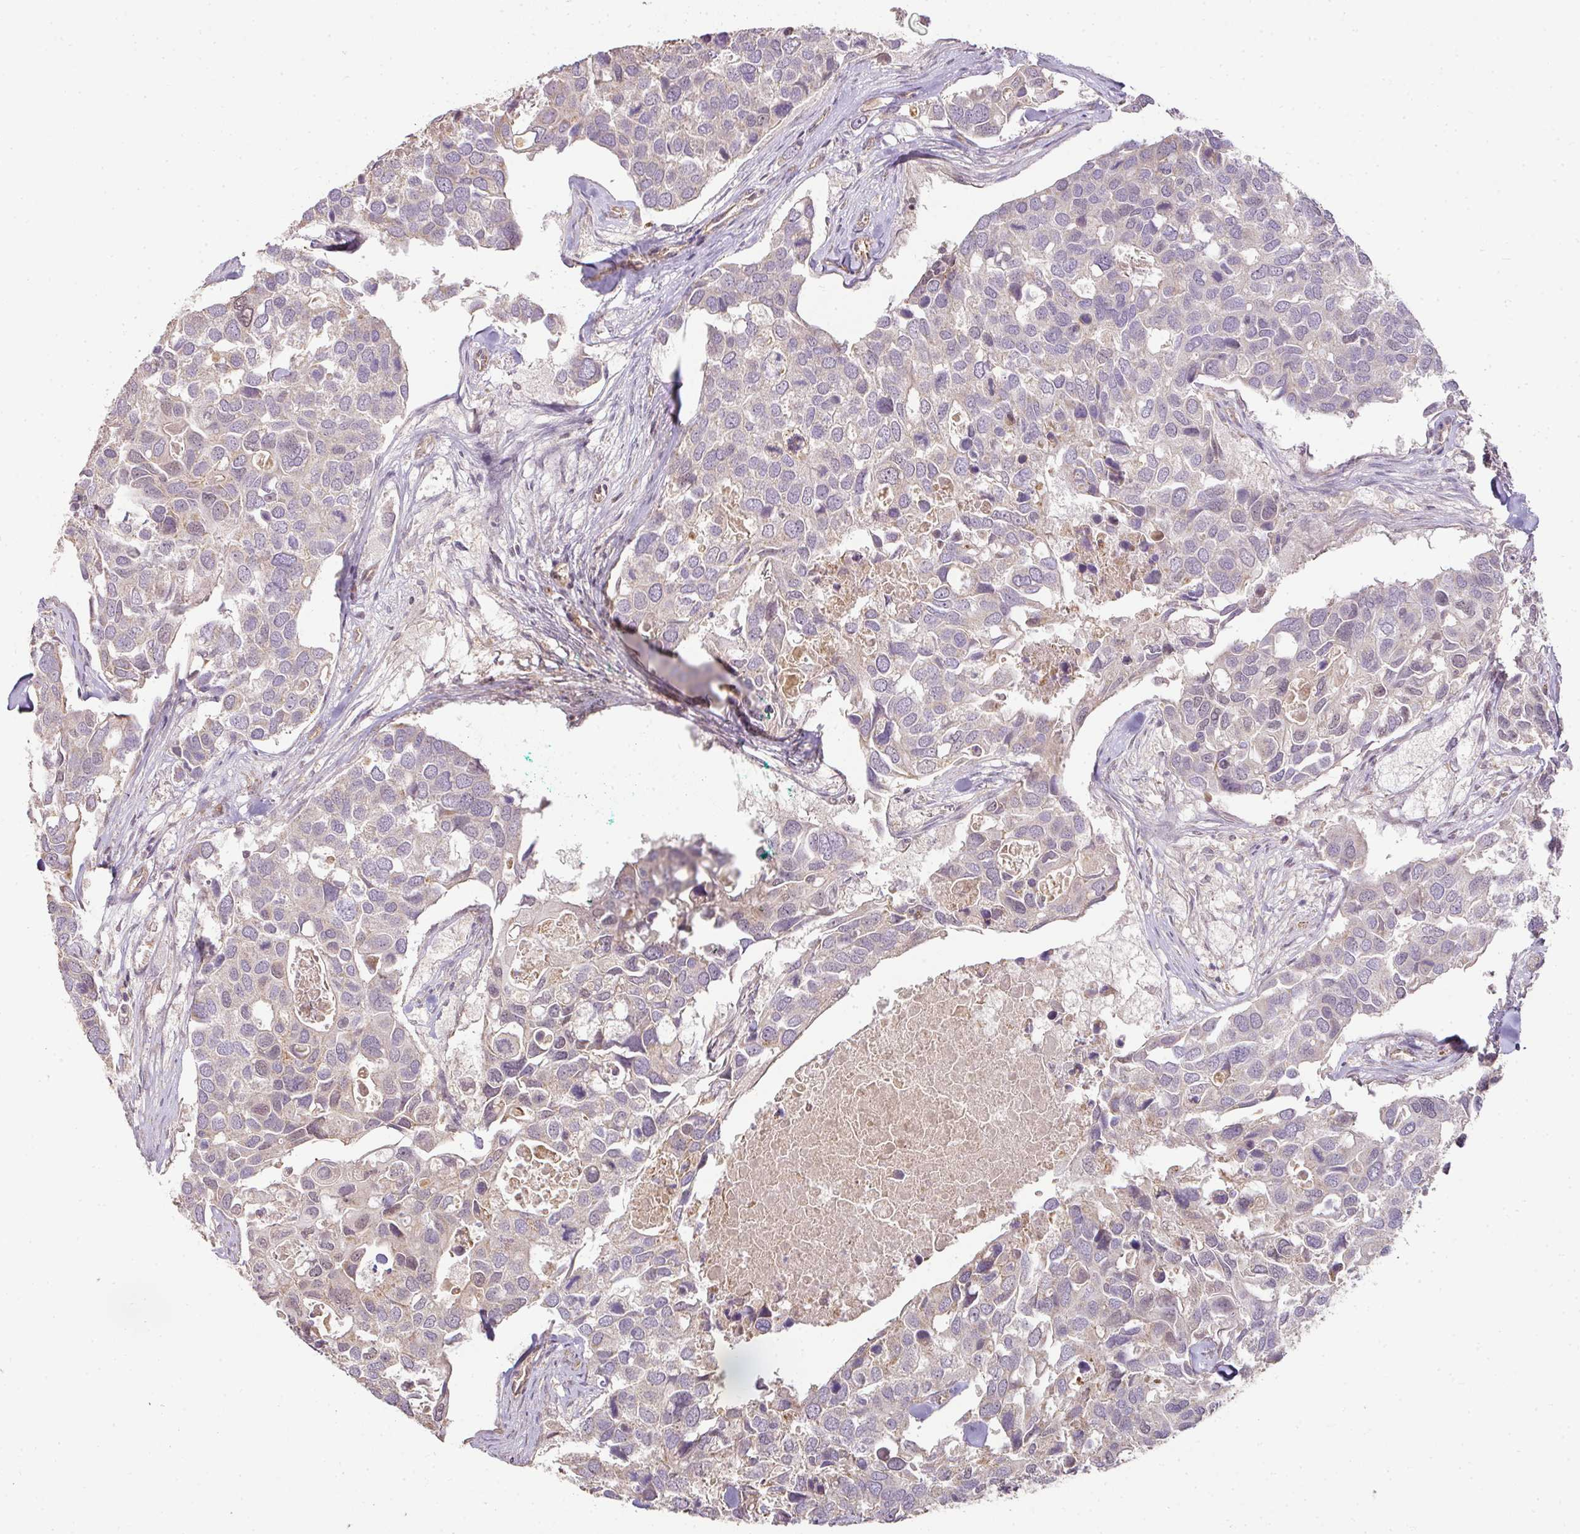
{"staining": {"intensity": "weak", "quantity": "<25%", "location": "cytoplasmic/membranous"}, "tissue": "breast cancer", "cell_type": "Tumor cells", "image_type": "cancer", "snomed": [{"axis": "morphology", "description": "Duct carcinoma"}, {"axis": "topography", "description": "Breast"}], "caption": "Photomicrograph shows no significant protein expression in tumor cells of breast cancer.", "gene": "MYOM2", "patient": {"sex": "female", "age": 83}}